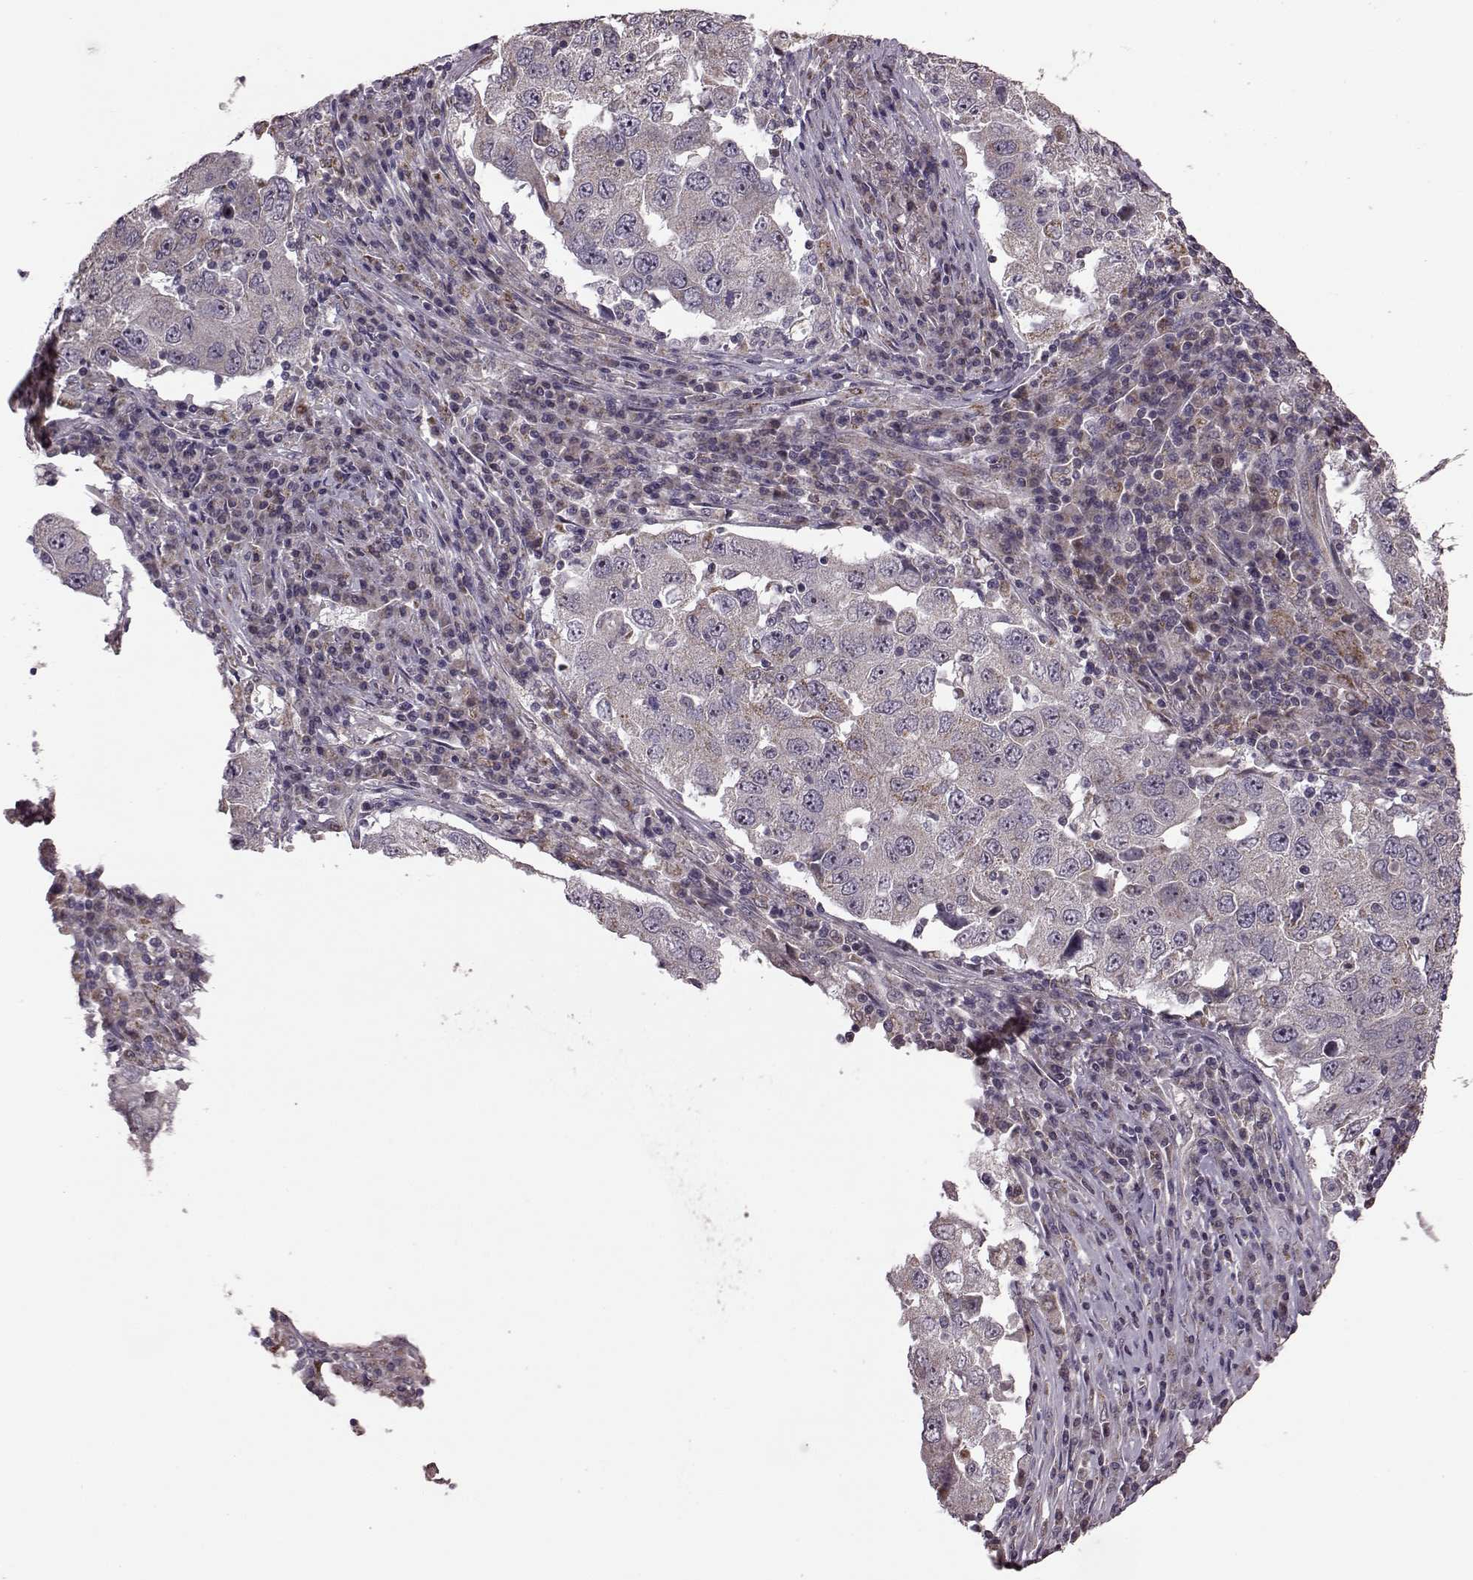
{"staining": {"intensity": "weak", "quantity": "<25%", "location": "cytoplasmic/membranous"}, "tissue": "lung cancer", "cell_type": "Tumor cells", "image_type": "cancer", "snomed": [{"axis": "morphology", "description": "Adenocarcinoma, NOS"}, {"axis": "topography", "description": "Lung"}], "caption": "Adenocarcinoma (lung) was stained to show a protein in brown. There is no significant expression in tumor cells.", "gene": "PUDP", "patient": {"sex": "male", "age": 73}}